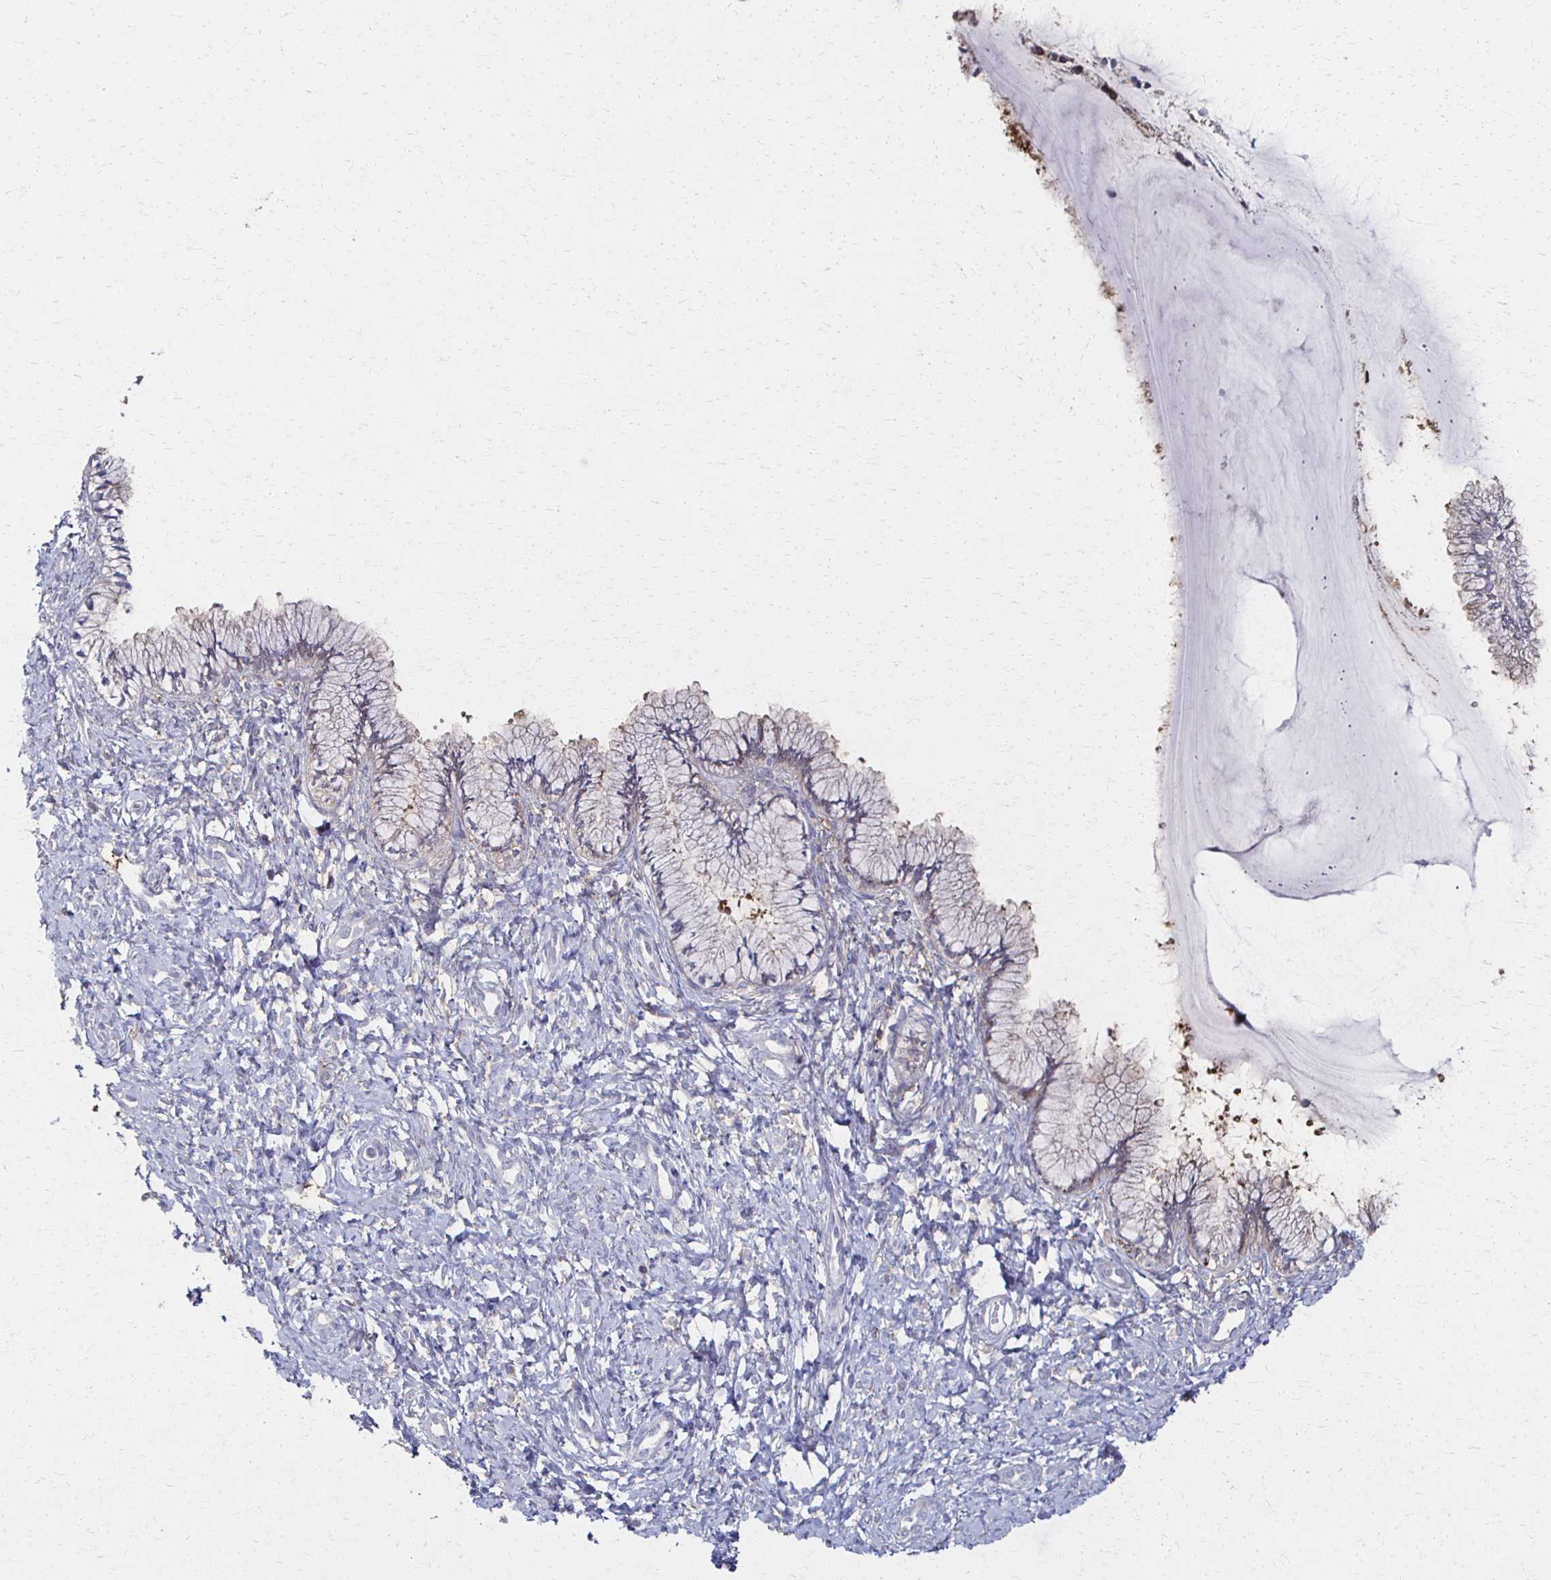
{"staining": {"intensity": "negative", "quantity": "none", "location": "none"}, "tissue": "cervix", "cell_type": "Glandular cells", "image_type": "normal", "snomed": [{"axis": "morphology", "description": "Normal tissue, NOS"}, {"axis": "topography", "description": "Cervix"}], "caption": "The photomicrograph displays no staining of glandular cells in normal cervix. (DAB (3,3'-diaminobenzidine) immunohistochemistry visualized using brightfield microscopy, high magnification).", "gene": "CX3CR1", "patient": {"sex": "female", "age": 37}}